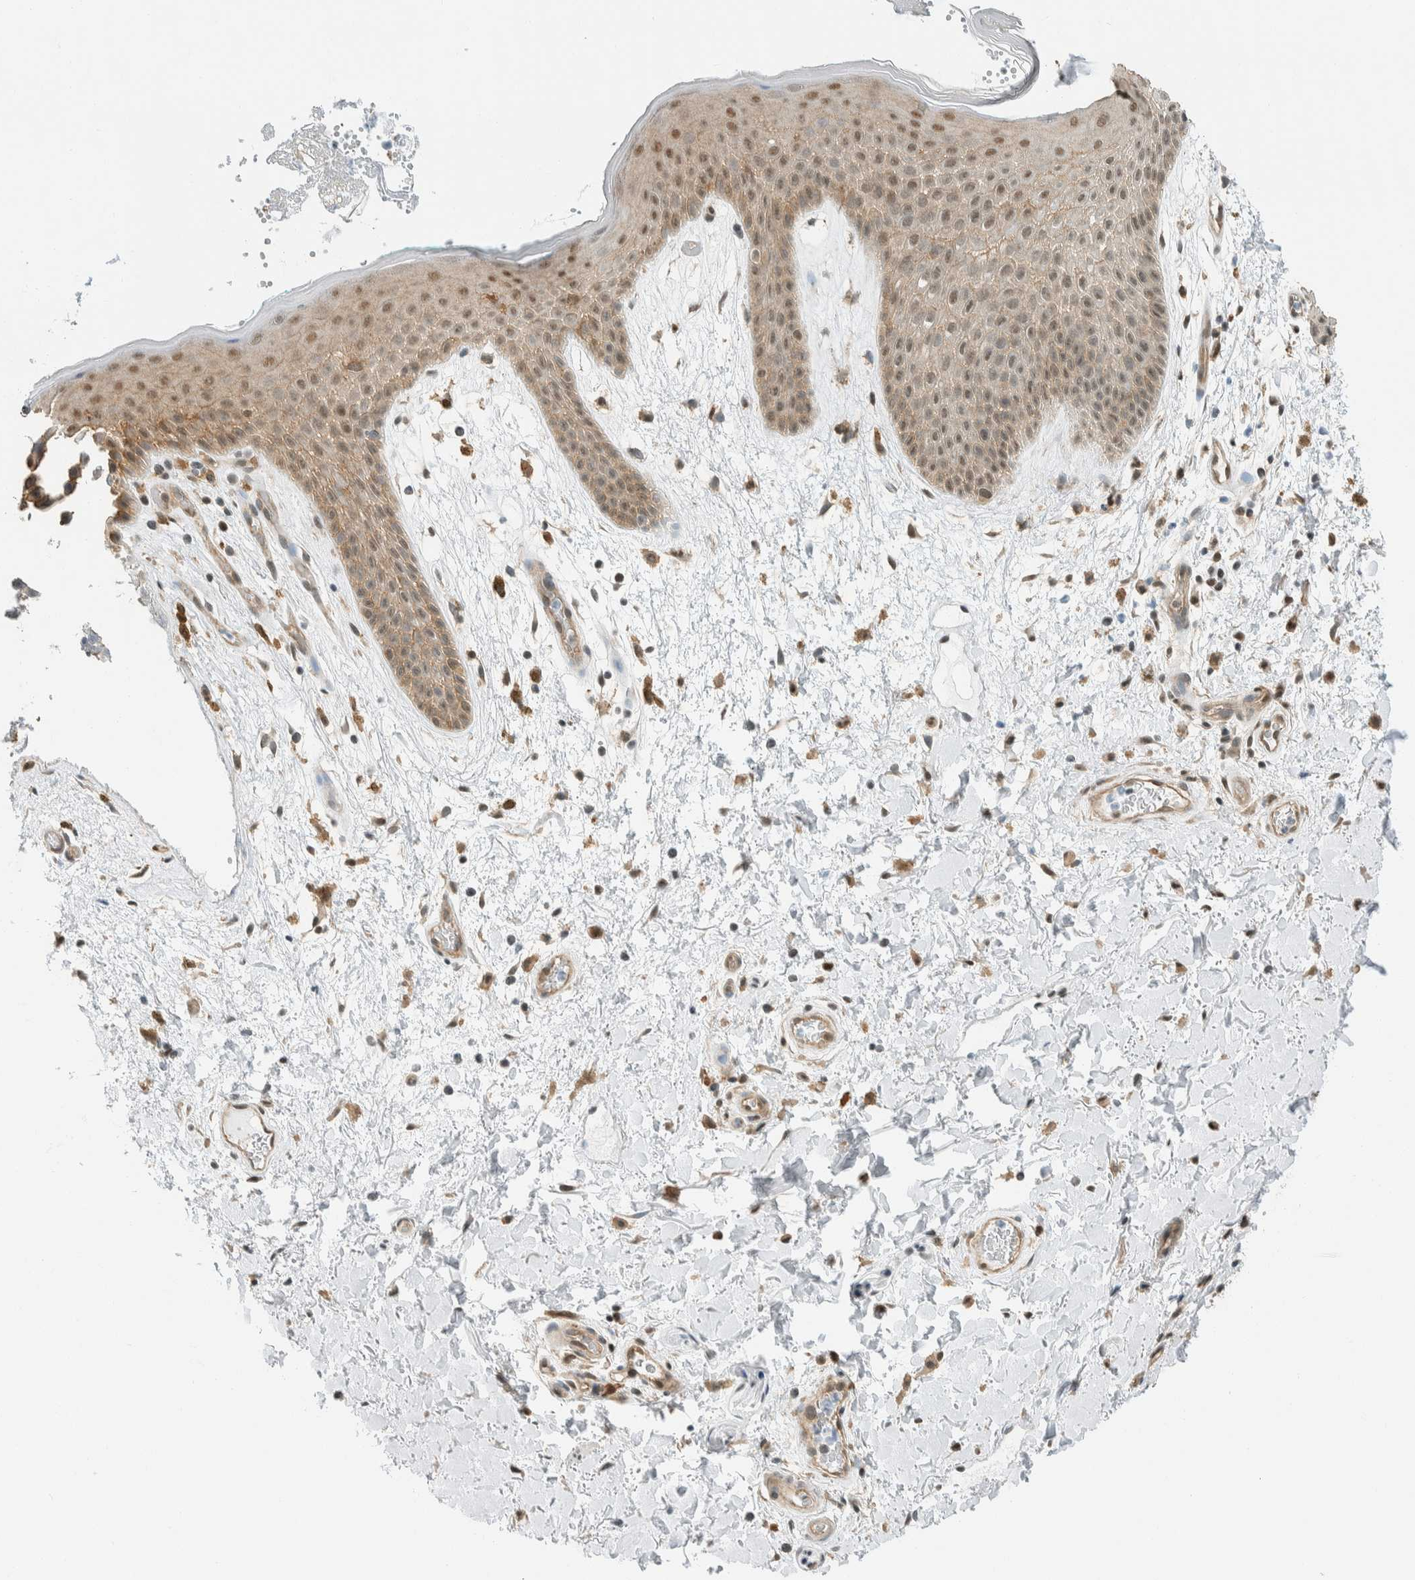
{"staining": {"intensity": "weak", "quantity": ">75%", "location": "cytoplasmic/membranous,nuclear"}, "tissue": "skin", "cell_type": "Epidermal cells", "image_type": "normal", "snomed": [{"axis": "morphology", "description": "Normal tissue, NOS"}, {"axis": "topography", "description": "Anal"}], "caption": "IHC of normal skin displays low levels of weak cytoplasmic/membranous,nuclear staining in approximately >75% of epidermal cells.", "gene": "NIBAN2", "patient": {"sex": "male", "age": 74}}